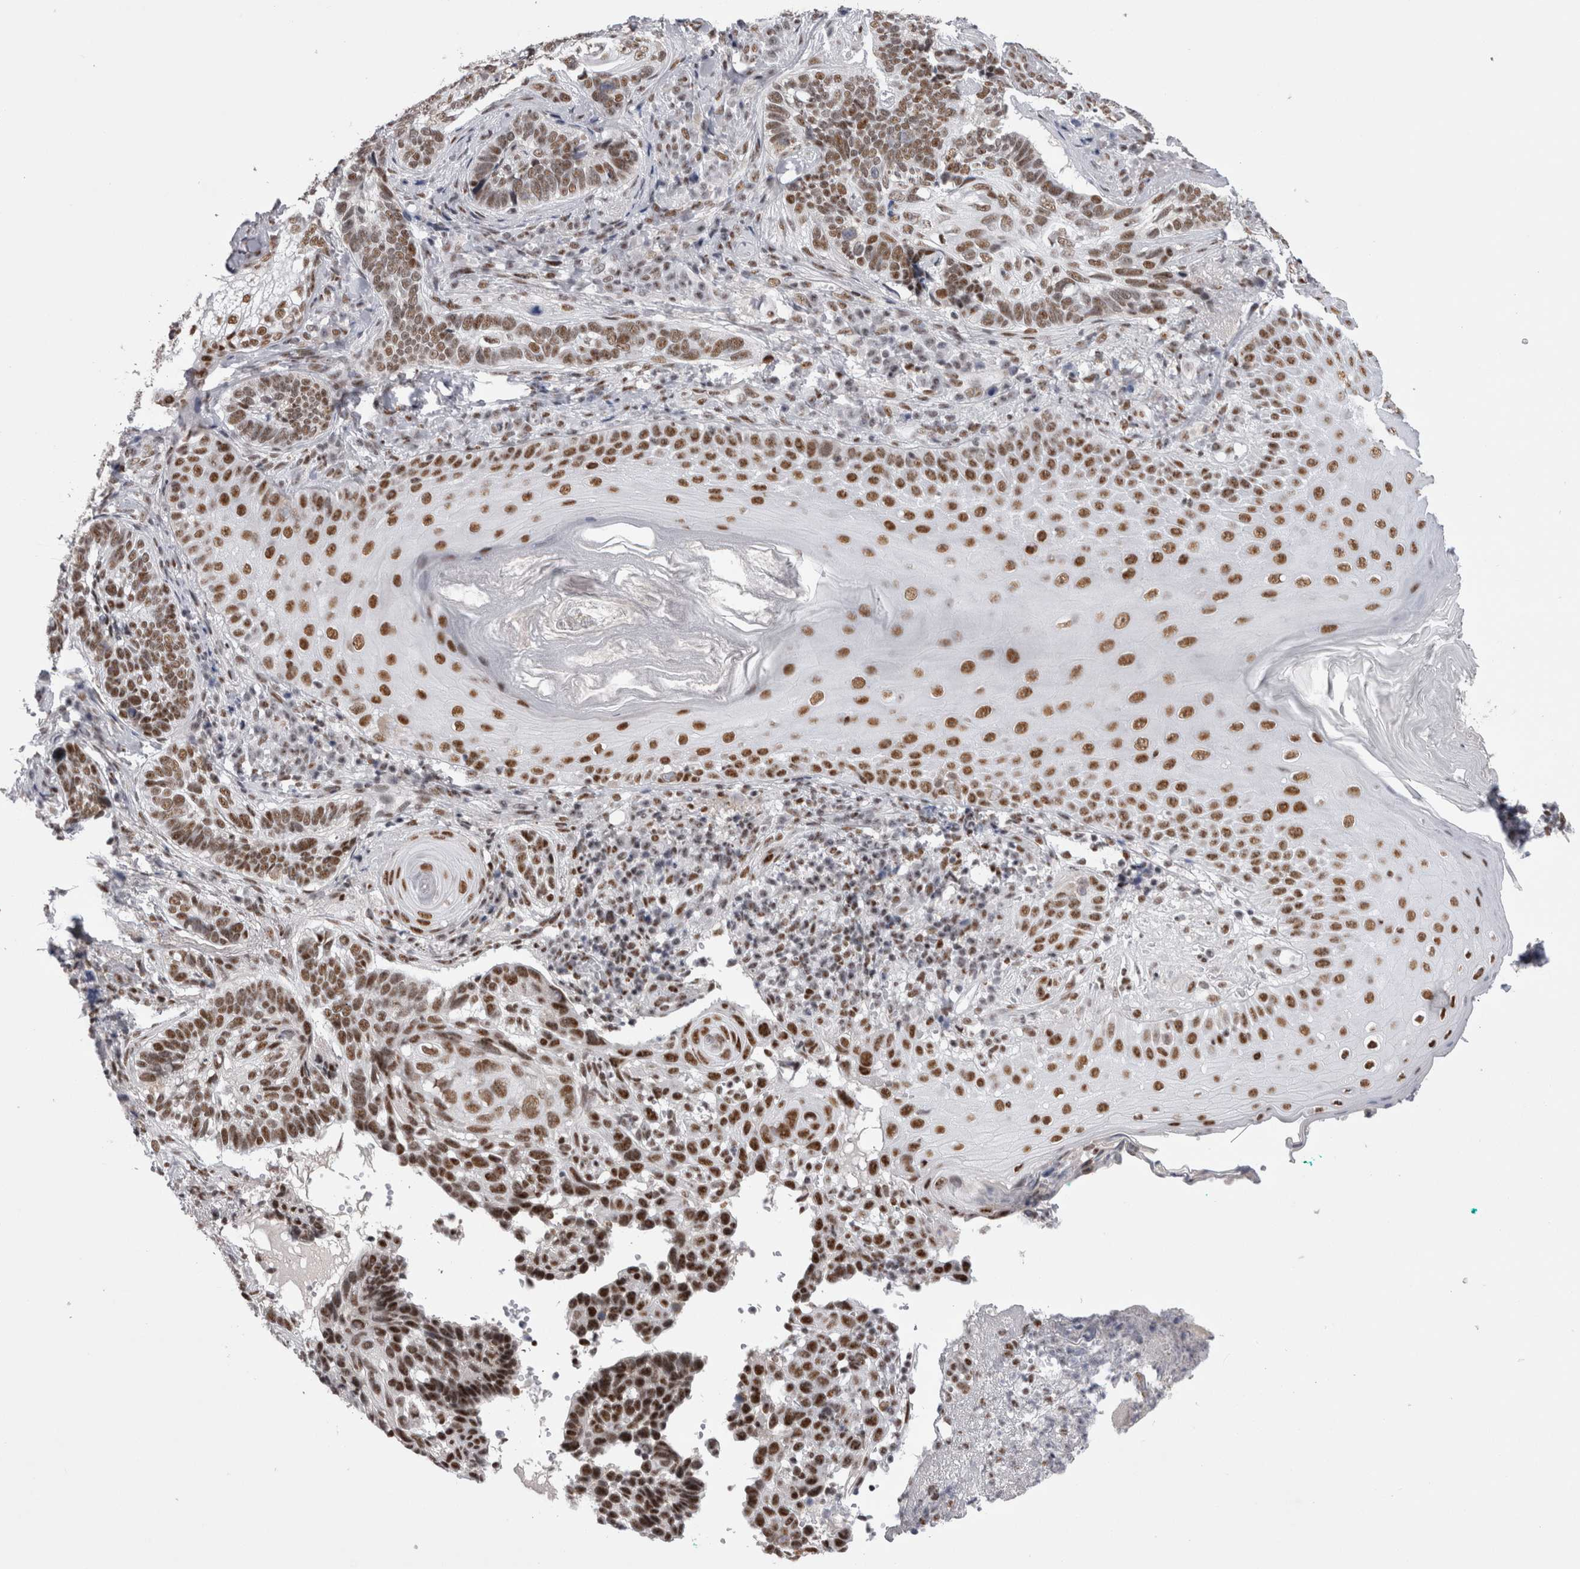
{"staining": {"intensity": "strong", "quantity": ">75%", "location": "nuclear"}, "tissue": "skin cancer", "cell_type": "Tumor cells", "image_type": "cancer", "snomed": [{"axis": "morphology", "description": "Basal cell carcinoma"}, {"axis": "topography", "description": "Skin"}], "caption": "Skin cancer tissue reveals strong nuclear staining in approximately >75% of tumor cells, visualized by immunohistochemistry. (brown staining indicates protein expression, while blue staining denotes nuclei).", "gene": "API5", "patient": {"sex": "female", "age": 89}}